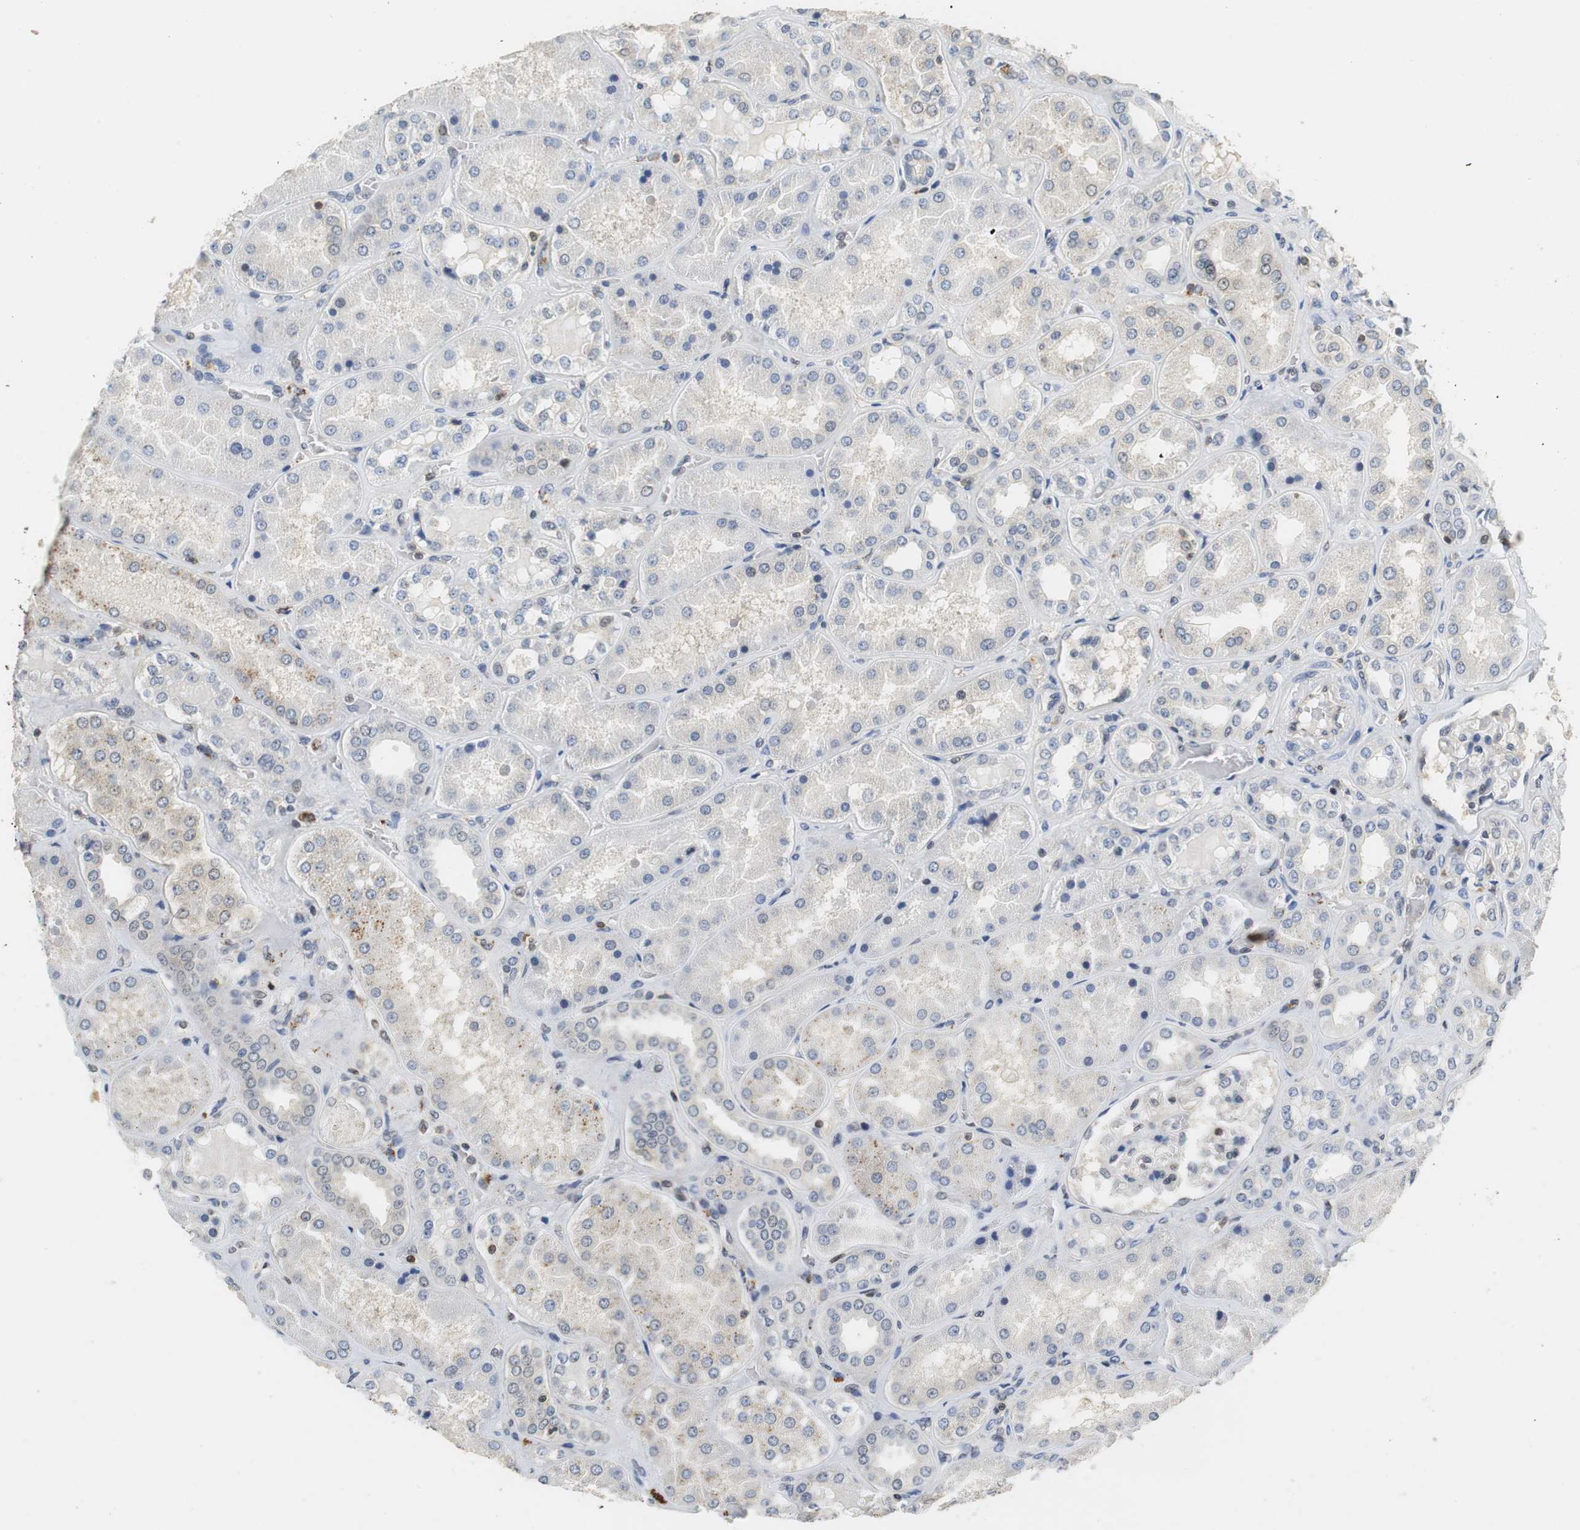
{"staining": {"intensity": "weak", "quantity": "<25%", "location": "cytoplasmic/membranous"}, "tissue": "kidney", "cell_type": "Cells in glomeruli", "image_type": "normal", "snomed": [{"axis": "morphology", "description": "Normal tissue, NOS"}, {"axis": "topography", "description": "Kidney"}], "caption": "DAB (3,3'-diaminobenzidine) immunohistochemical staining of unremarkable kidney shows no significant staining in cells in glomeruli.", "gene": "GSDMD", "patient": {"sex": "female", "age": 56}}